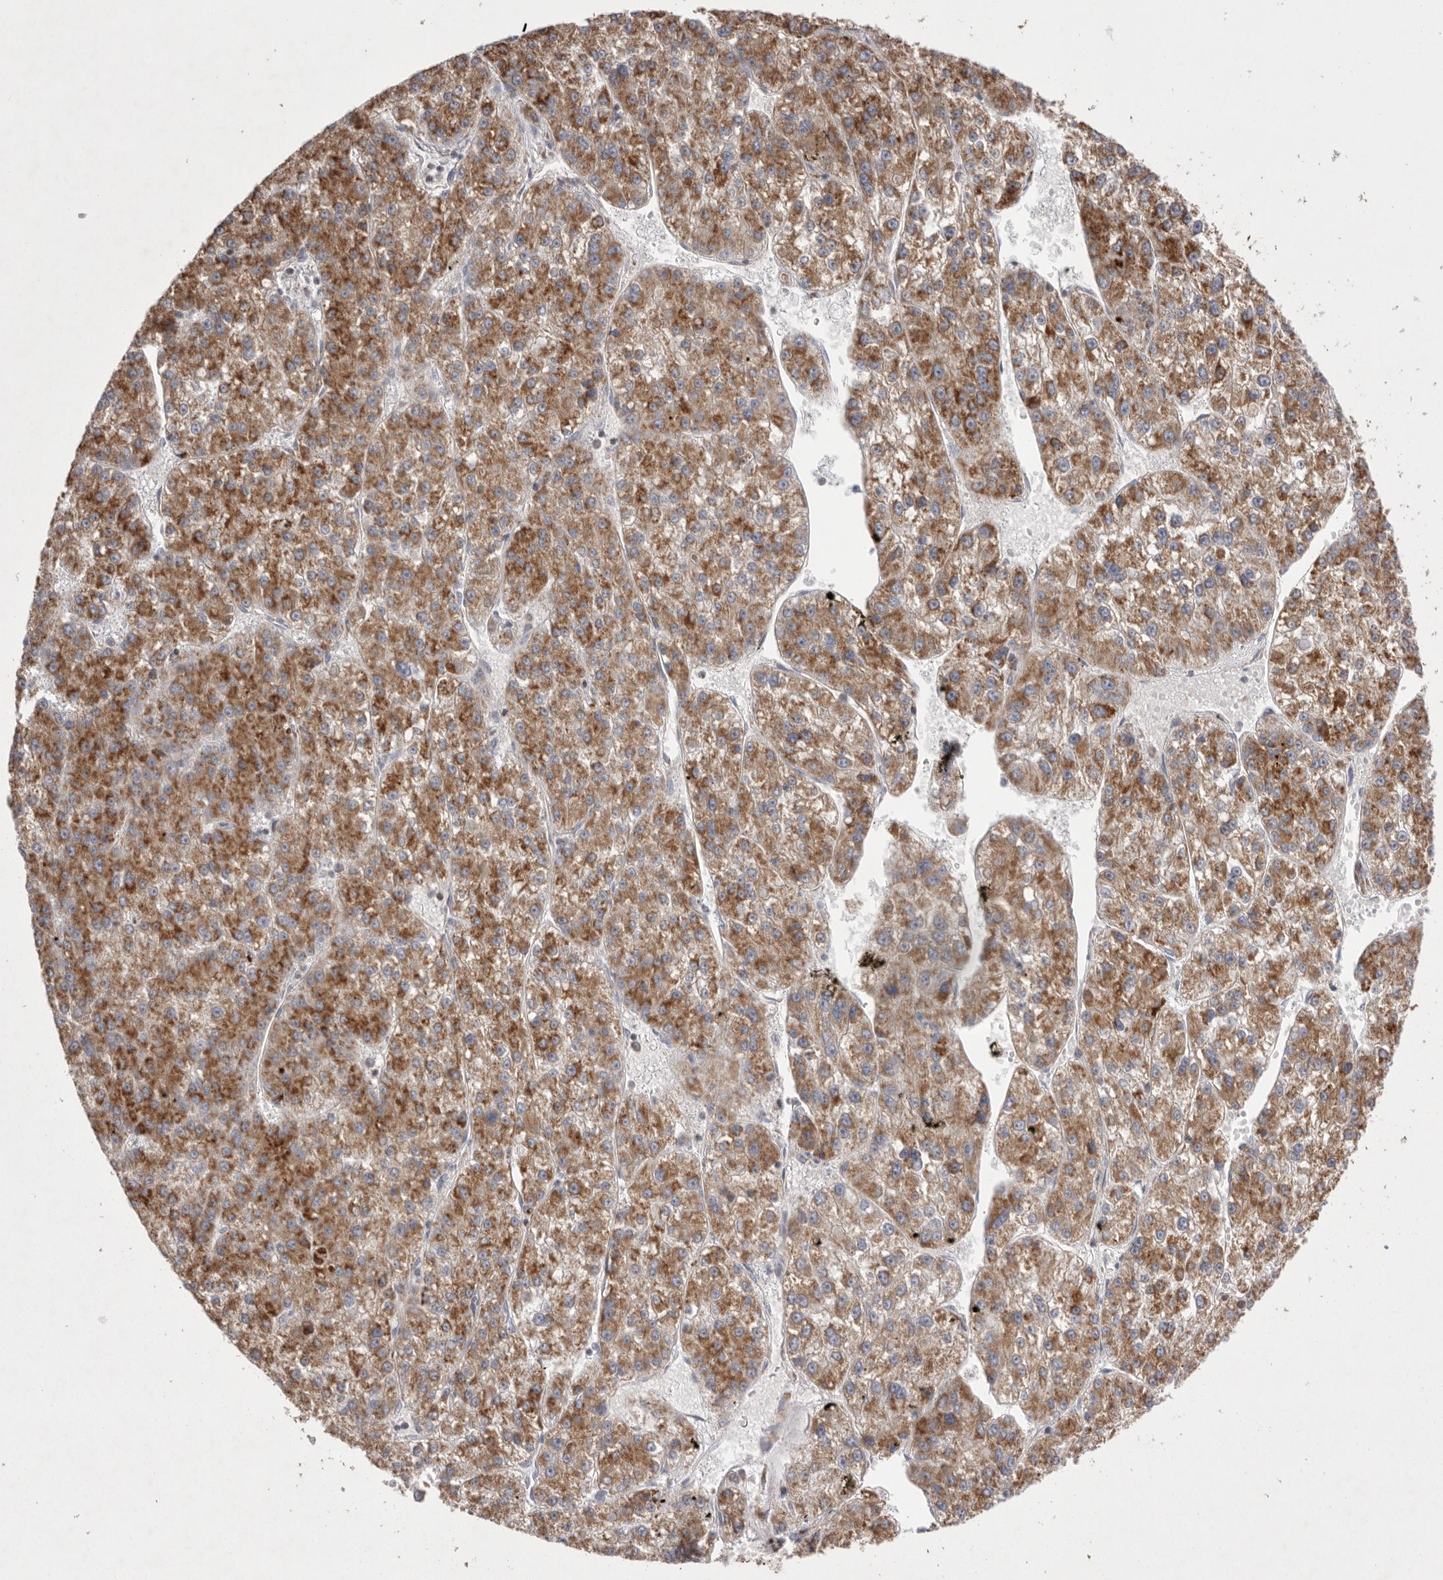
{"staining": {"intensity": "moderate", "quantity": ">75%", "location": "cytoplasmic/membranous"}, "tissue": "liver cancer", "cell_type": "Tumor cells", "image_type": "cancer", "snomed": [{"axis": "morphology", "description": "Carcinoma, Hepatocellular, NOS"}, {"axis": "topography", "description": "Liver"}], "caption": "Liver cancer was stained to show a protein in brown. There is medium levels of moderate cytoplasmic/membranous staining in approximately >75% of tumor cells. (DAB IHC with brightfield microscopy, high magnification).", "gene": "VDAC3", "patient": {"sex": "female", "age": 73}}